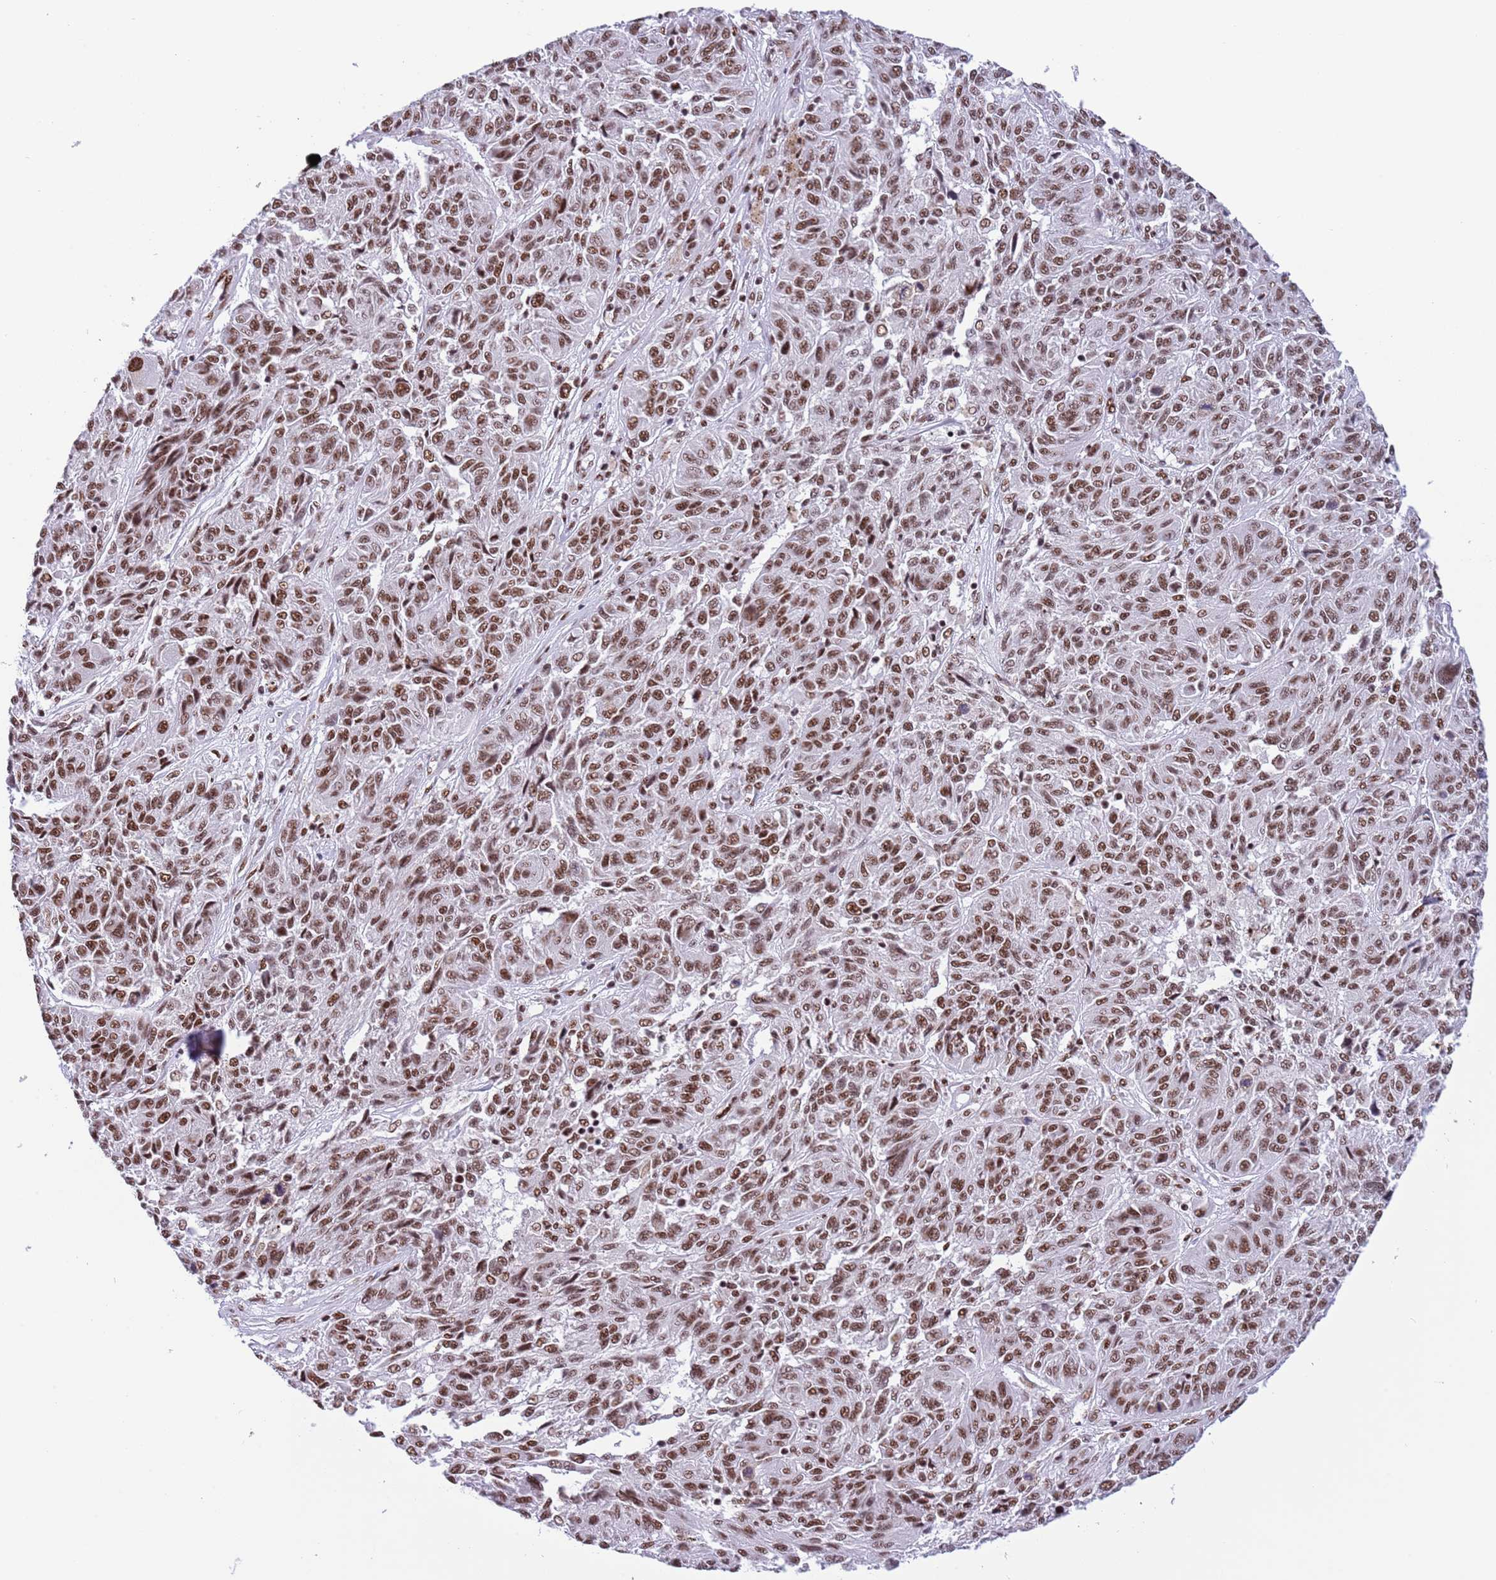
{"staining": {"intensity": "moderate", "quantity": ">75%", "location": "nuclear"}, "tissue": "melanoma", "cell_type": "Tumor cells", "image_type": "cancer", "snomed": [{"axis": "morphology", "description": "Malignant melanoma, NOS"}, {"axis": "topography", "description": "Skin"}], "caption": "DAB (3,3'-diaminobenzidine) immunohistochemical staining of malignant melanoma reveals moderate nuclear protein expression in approximately >75% of tumor cells. The staining was performed using DAB, with brown indicating positive protein expression. Nuclei are stained blue with hematoxylin.", "gene": "SF3A2", "patient": {"sex": "male", "age": 53}}